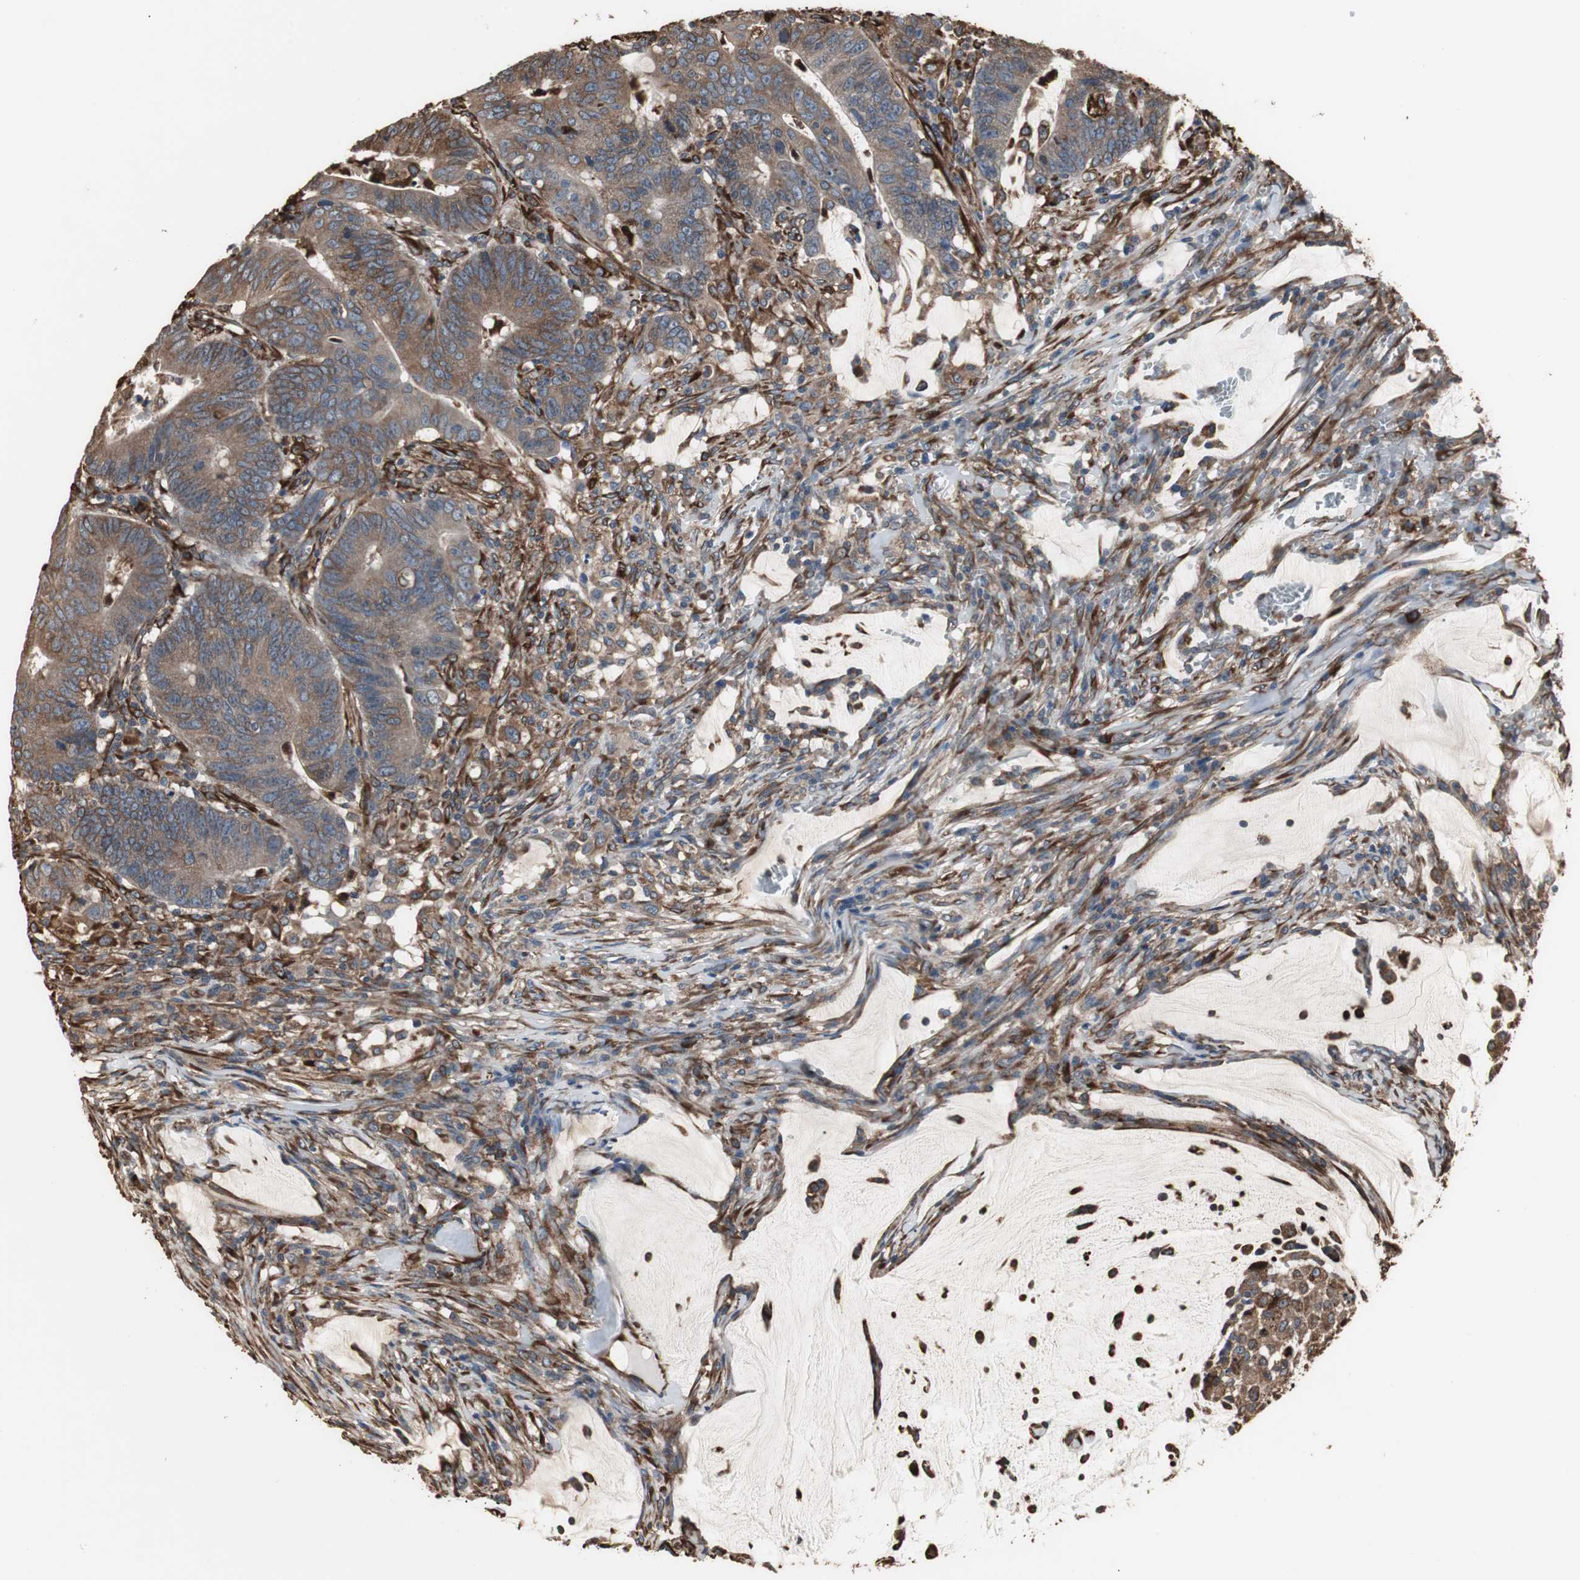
{"staining": {"intensity": "moderate", "quantity": ">75%", "location": "cytoplasmic/membranous"}, "tissue": "colorectal cancer", "cell_type": "Tumor cells", "image_type": "cancer", "snomed": [{"axis": "morphology", "description": "Adenocarcinoma, NOS"}, {"axis": "topography", "description": "Colon"}], "caption": "Colorectal adenocarcinoma tissue shows moderate cytoplasmic/membranous positivity in about >75% of tumor cells", "gene": "CALU", "patient": {"sex": "male", "age": 45}}